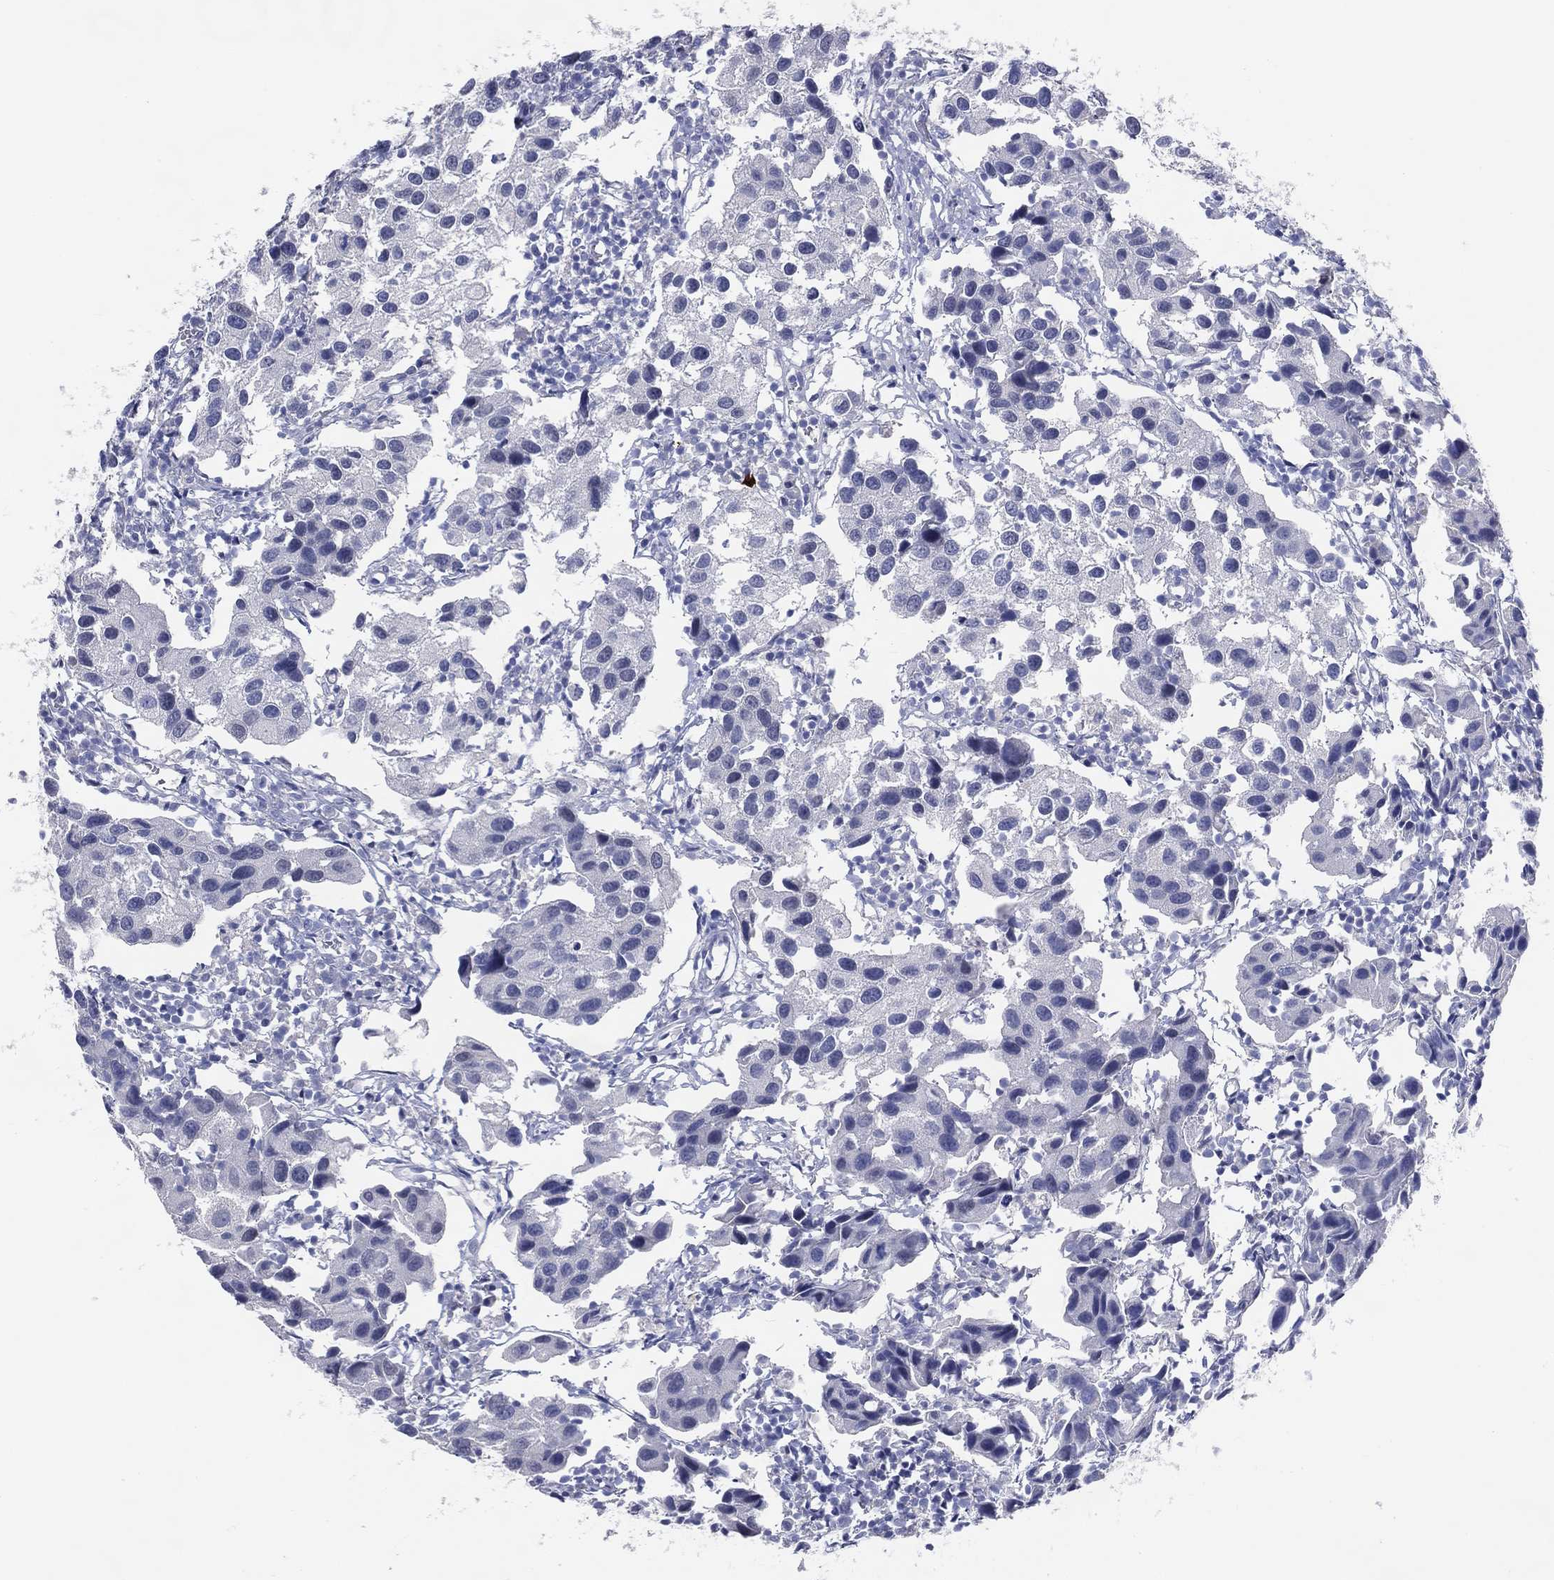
{"staining": {"intensity": "negative", "quantity": "none", "location": "none"}, "tissue": "urothelial cancer", "cell_type": "Tumor cells", "image_type": "cancer", "snomed": [{"axis": "morphology", "description": "Urothelial carcinoma, High grade"}, {"axis": "topography", "description": "Urinary bladder"}], "caption": "The immunohistochemistry photomicrograph has no significant expression in tumor cells of urothelial carcinoma (high-grade) tissue.", "gene": "DNAH6", "patient": {"sex": "male", "age": 79}}